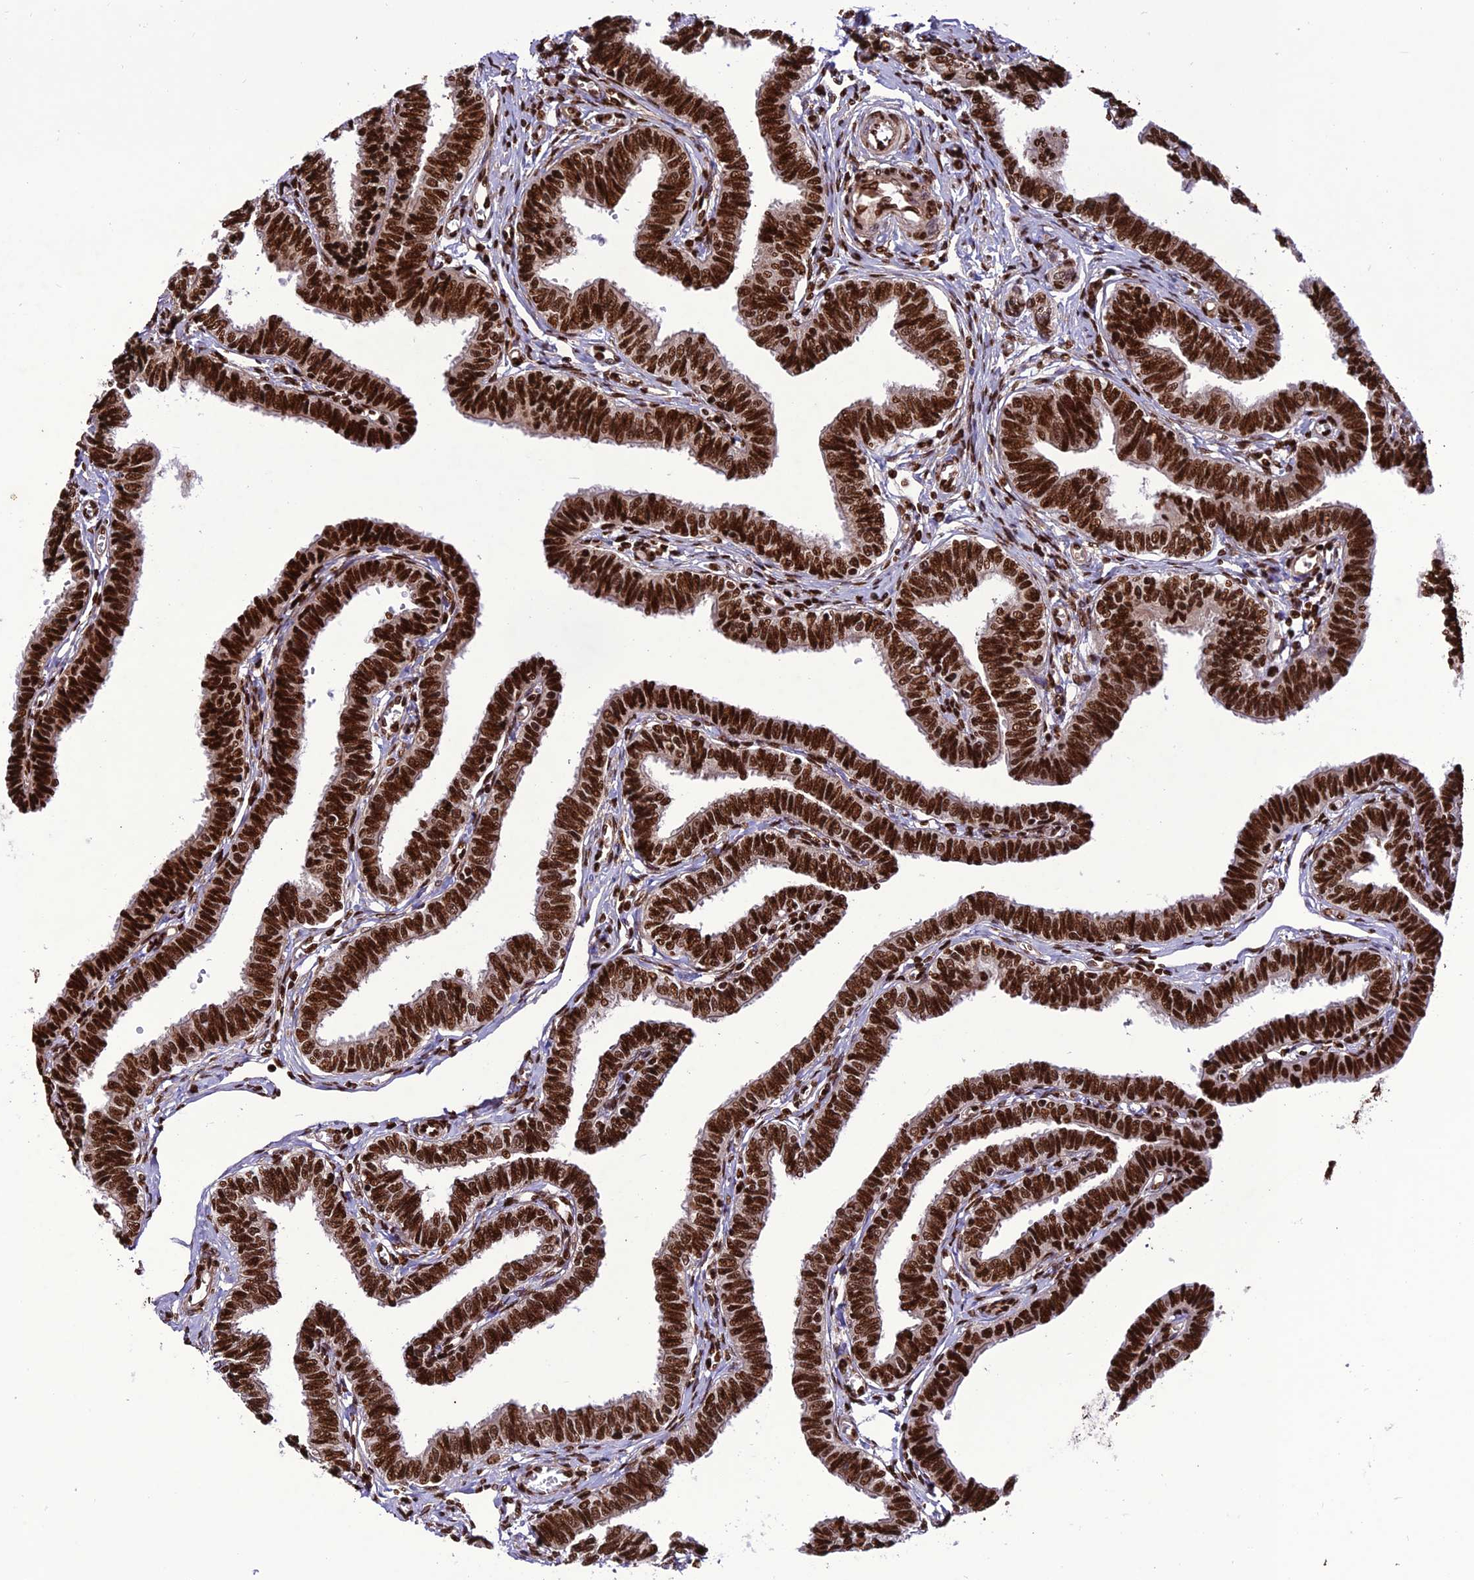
{"staining": {"intensity": "strong", "quantity": ">75%", "location": "nuclear"}, "tissue": "fallopian tube", "cell_type": "Glandular cells", "image_type": "normal", "snomed": [{"axis": "morphology", "description": "Normal tissue, NOS"}, {"axis": "topography", "description": "Fallopian tube"}, {"axis": "topography", "description": "Ovary"}], "caption": "This is an image of immunohistochemistry (IHC) staining of benign fallopian tube, which shows strong staining in the nuclear of glandular cells.", "gene": "INO80E", "patient": {"sex": "female", "age": 23}}